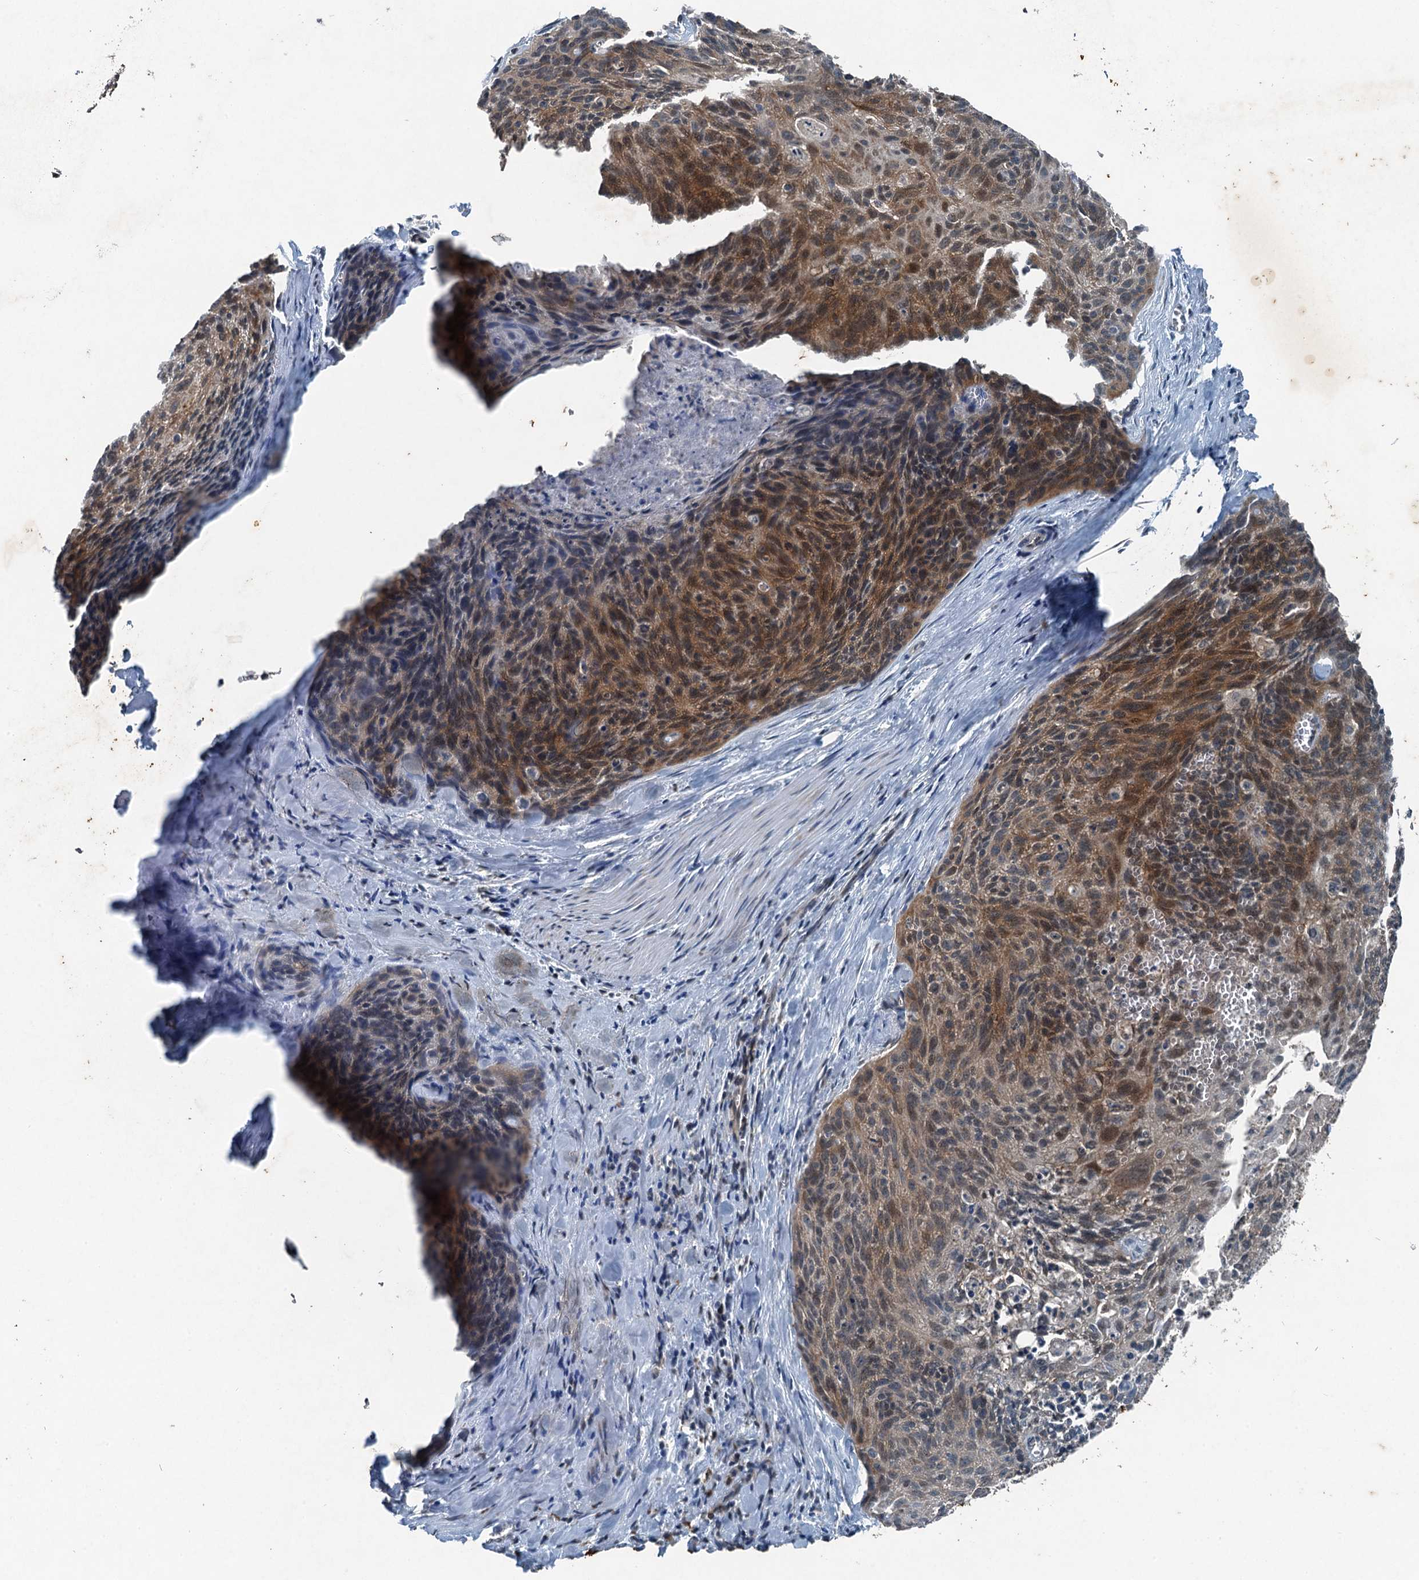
{"staining": {"intensity": "weak", "quantity": "25%-75%", "location": "cytoplasmic/membranous,nuclear"}, "tissue": "cervical cancer", "cell_type": "Tumor cells", "image_type": "cancer", "snomed": [{"axis": "morphology", "description": "Squamous cell carcinoma, NOS"}, {"axis": "topography", "description": "Cervix"}], "caption": "Brown immunohistochemical staining in human cervical cancer (squamous cell carcinoma) displays weak cytoplasmic/membranous and nuclear expression in approximately 25%-75% of tumor cells.", "gene": "TCTN1", "patient": {"sex": "female", "age": 55}}